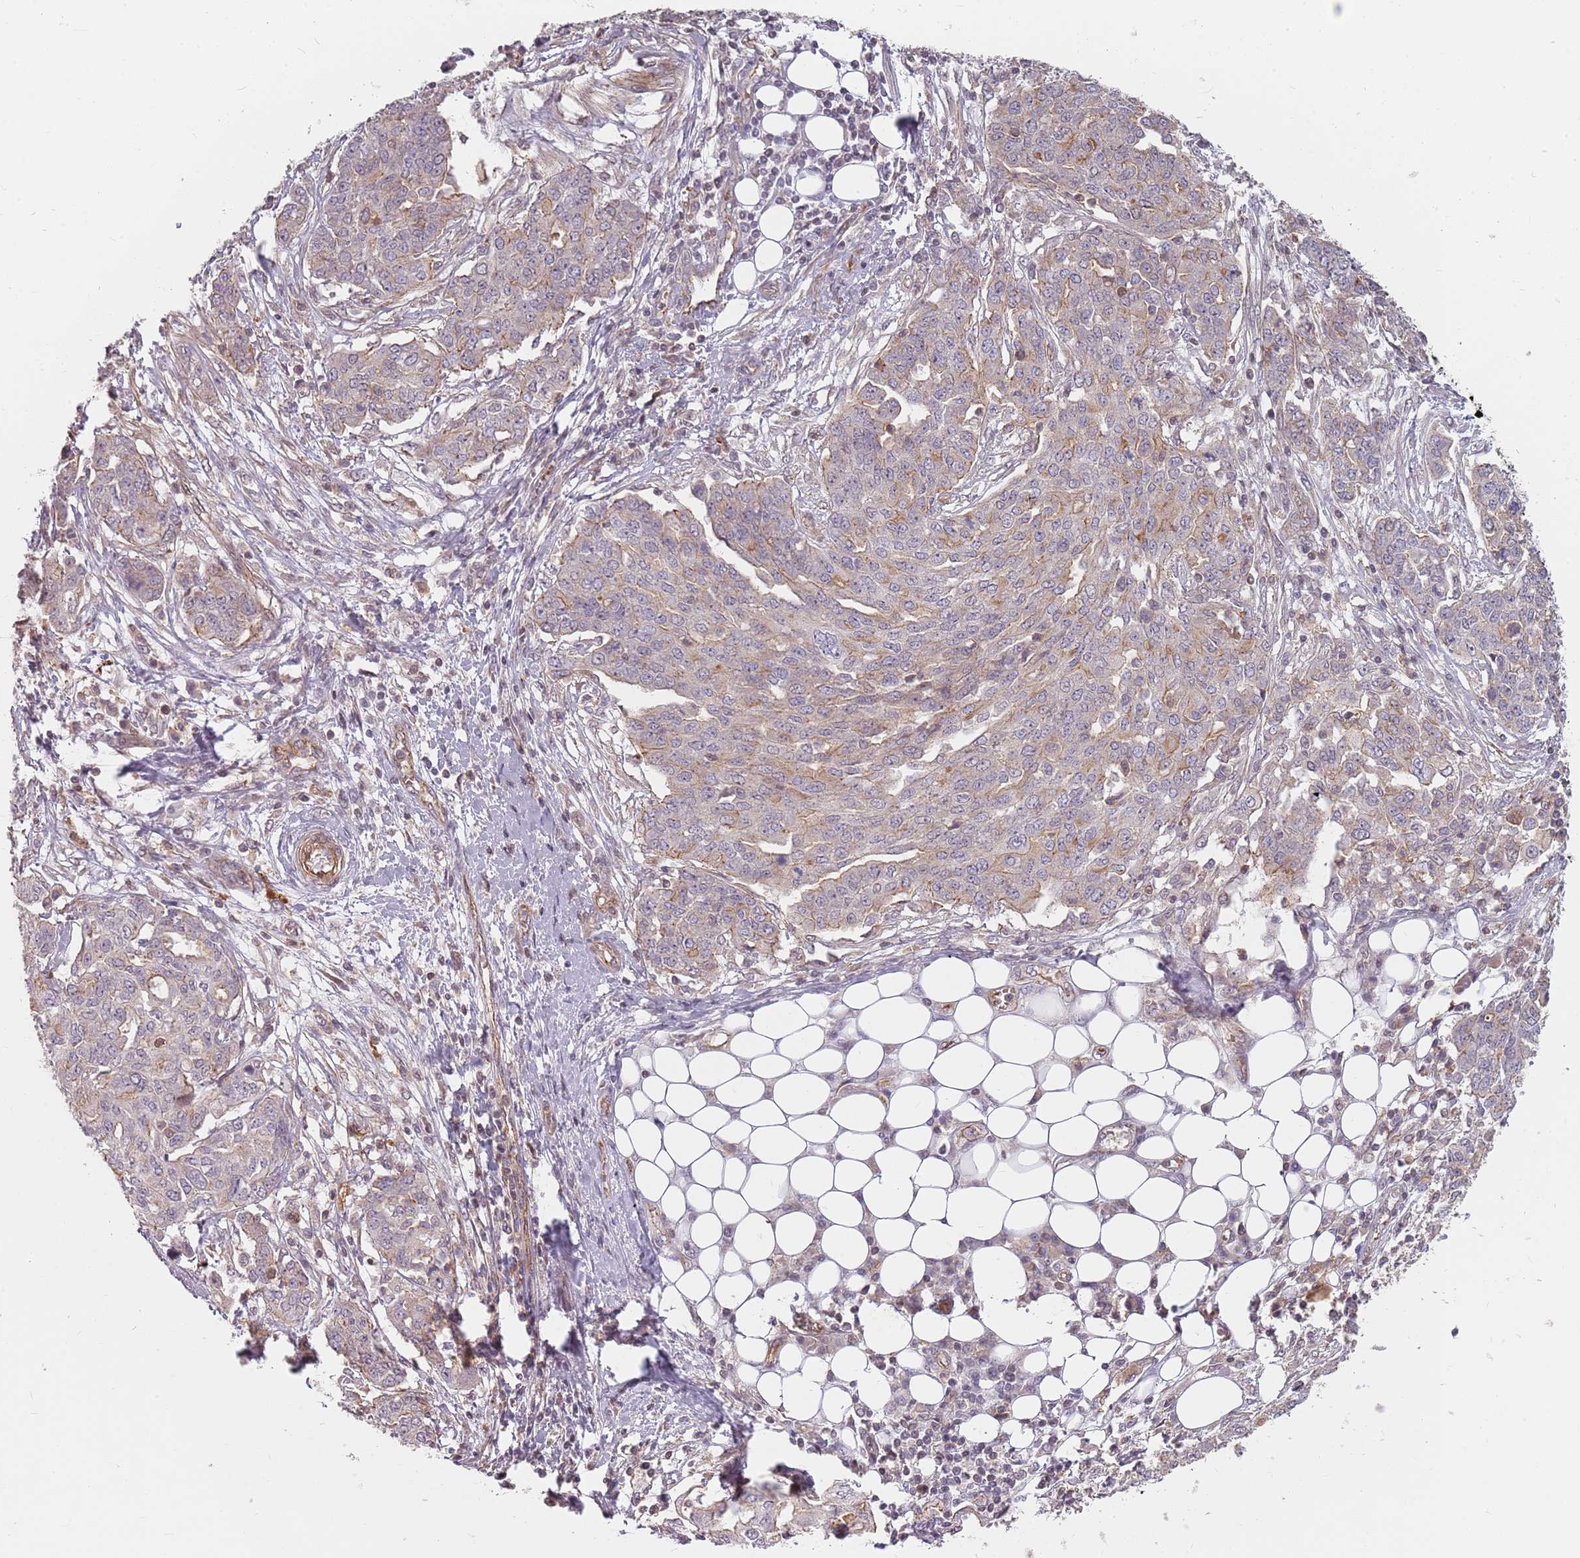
{"staining": {"intensity": "weak", "quantity": "25%-75%", "location": "cytoplasmic/membranous"}, "tissue": "ovarian cancer", "cell_type": "Tumor cells", "image_type": "cancer", "snomed": [{"axis": "morphology", "description": "Cystadenocarcinoma, serous, NOS"}, {"axis": "topography", "description": "Soft tissue"}, {"axis": "topography", "description": "Ovary"}], "caption": "Immunohistochemistry staining of serous cystadenocarcinoma (ovarian), which shows low levels of weak cytoplasmic/membranous expression in approximately 25%-75% of tumor cells indicating weak cytoplasmic/membranous protein positivity. The staining was performed using DAB (3,3'-diaminobenzidine) (brown) for protein detection and nuclei were counterstained in hematoxylin (blue).", "gene": "PPP1R14C", "patient": {"sex": "female", "age": 57}}